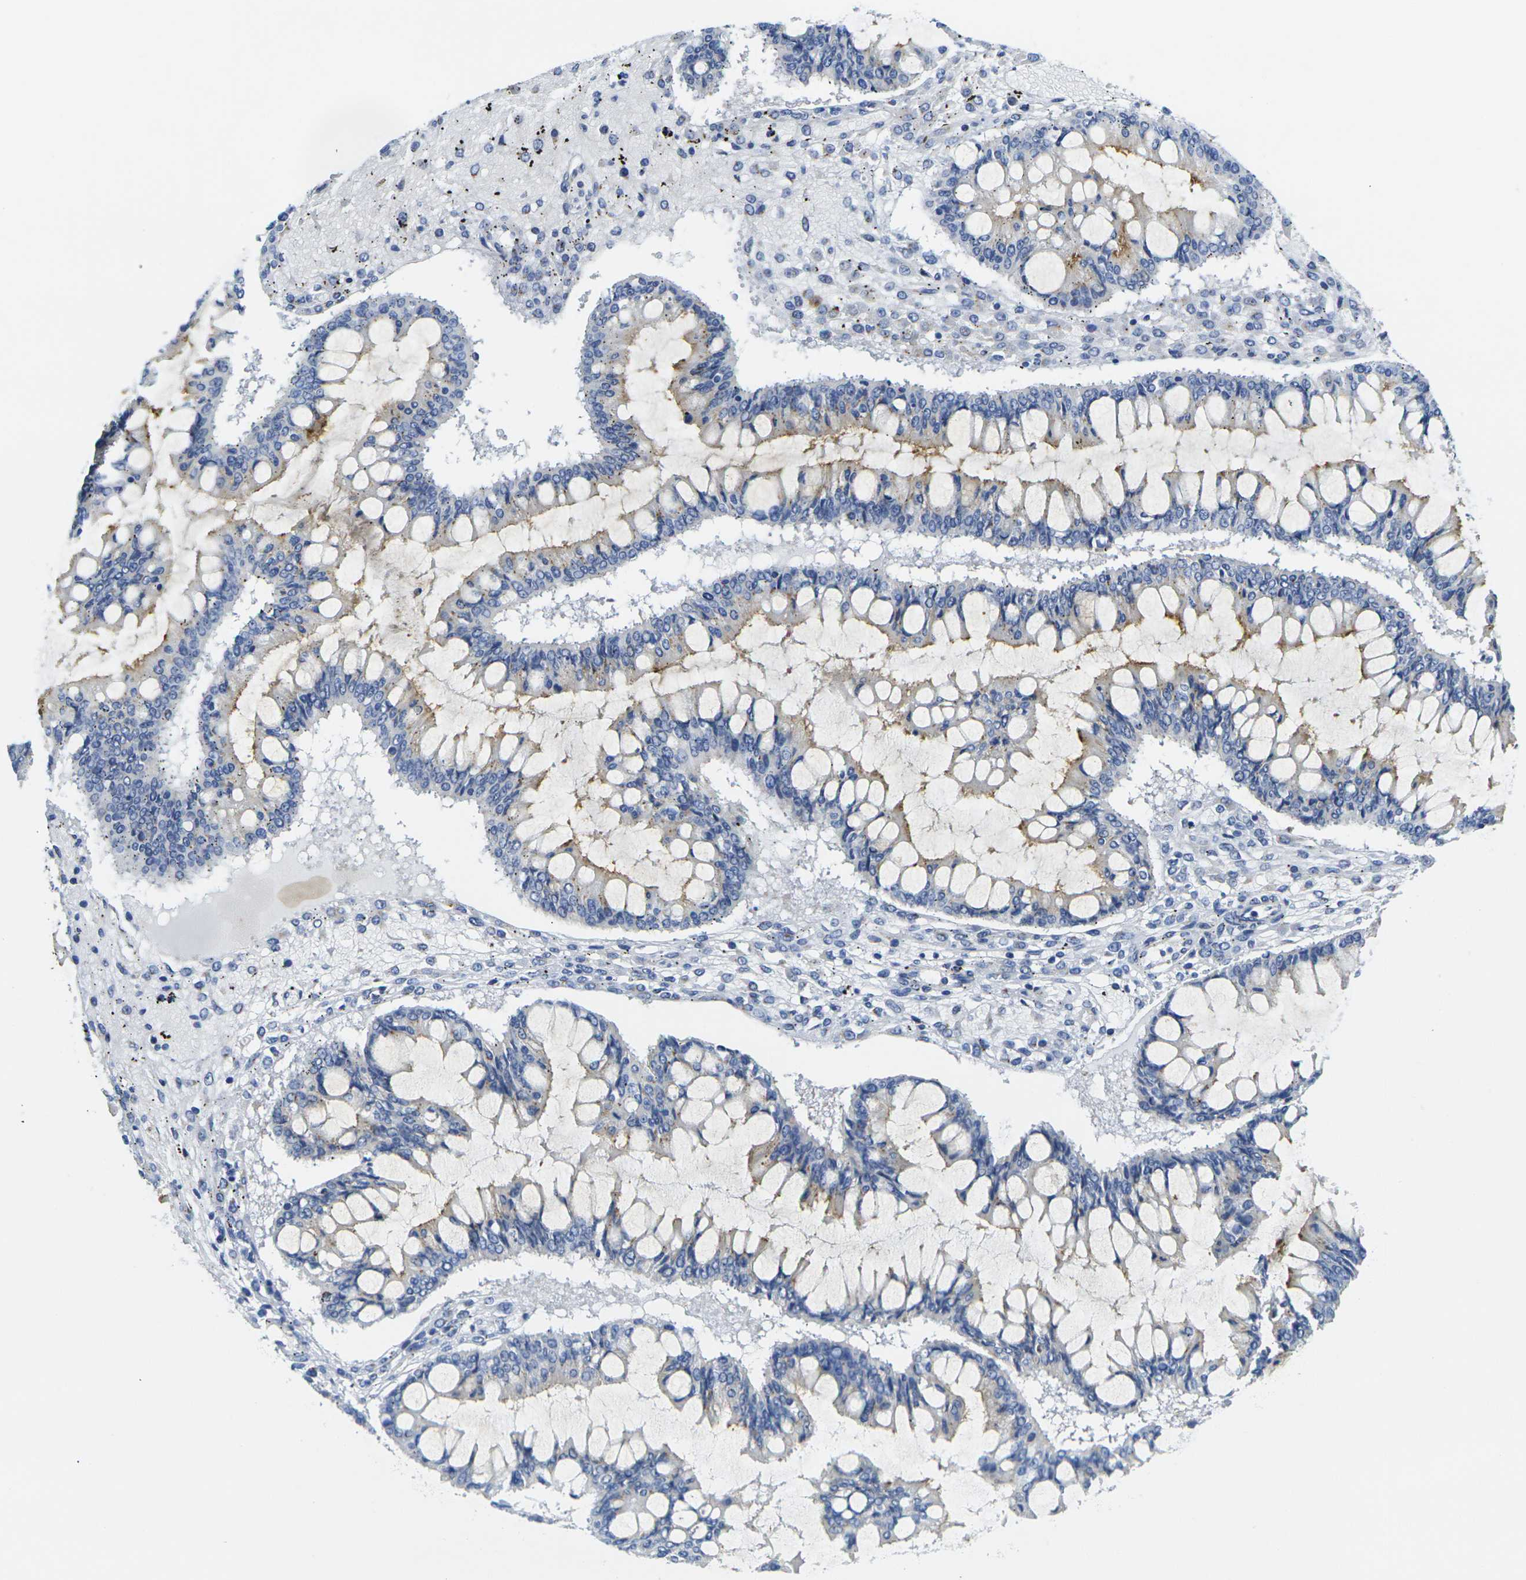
{"staining": {"intensity": "moderate", "quantity": "25%-75%", "location": "cytoplasmic/membranous"}, "tissue": "ovarian cancer", "cell_type": "Tumor cells", "image_type": "cancer", "snomed": [{"axis": "morphology", "description": "Cystadenocarcinoma, mucinous, NOS"}, {"axis": "topography", "description": "Ovary"}], "caption": "Immunohistochemistry (IHC) image of neoplastic tissue: ovarian mucinous cystadenocarcinoma stained using immunohistochemistry demonstrates medium levels of moderate protein expression localized specifically in the cytoplasmic/membranous of tumor cells, appearing as a cytoplasmic/membranous brown color.", "gene": "CRK", "patient": {"sex": "female", "age": 73}}